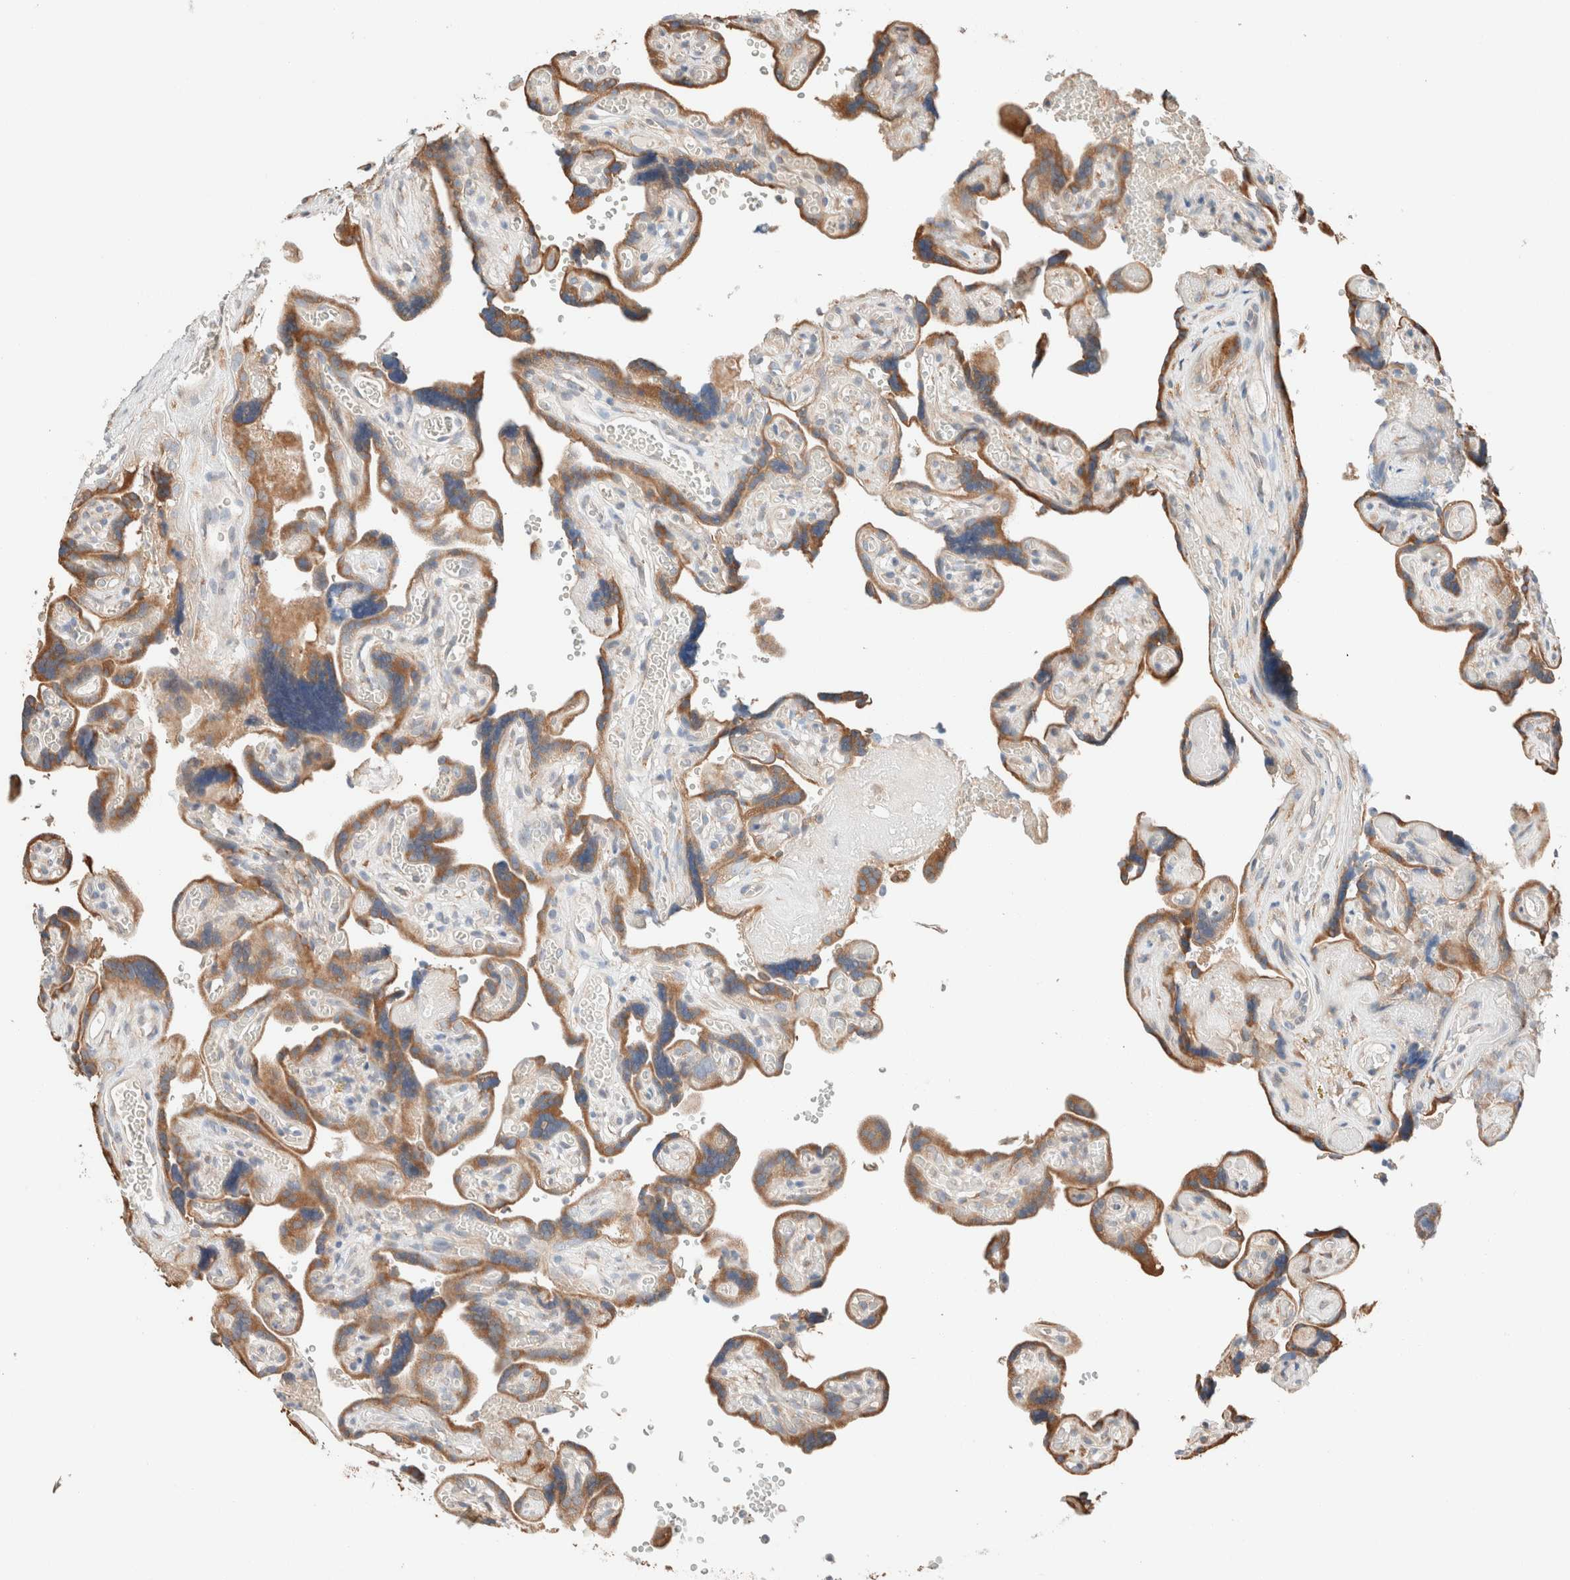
{"staining": {"intensity": "strong", "quantity": ">75%", "location": "cytoplasmic/membranous"}, "tissue": "placenta", "cell_type": "Trophoblastic cells", "image_type": "normal", "snomed": [{"axis": "morphology", "description": "Normal tissue, NOS"}, {"axis": "topography", "description": "Placenta"}], "caption": "The micrograph shows a brown stain indicating the presence of a protein in the cytoplasmic/membranous of trophoblastic cells in placenta. (IHC, brightfield microscopy, high magnification).", "gene": "PCM1", "patient": {"sex": "female", "age": 30}}